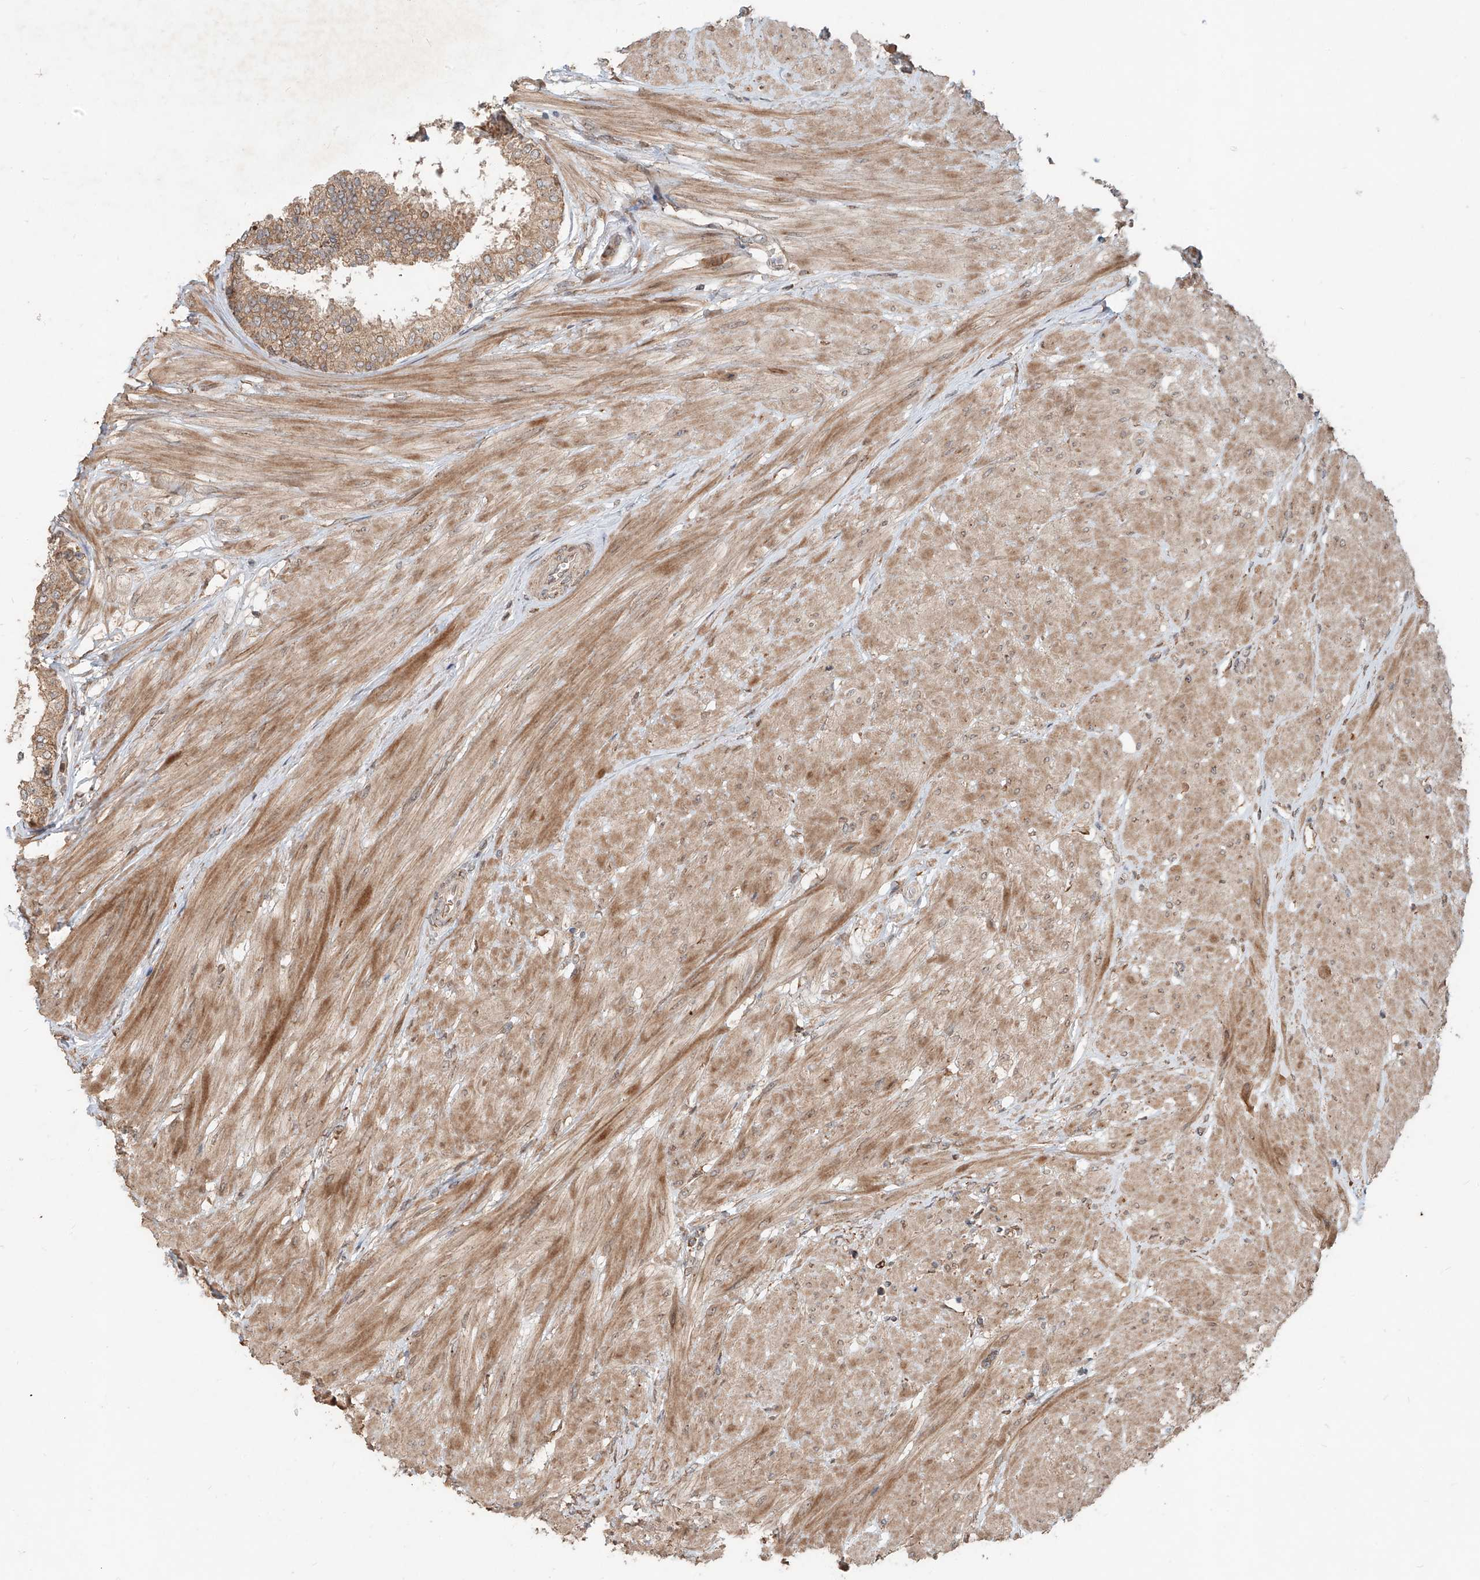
{"staining": {"intensity": "moderate", "quantity": ">75%", "location": "cytoplasmic/membranous"}, "tissue": "prostate", "cell_type": "Glandular cells", "image_type": "normal", "snomed": [{"axis": "morphology", "description": "Normal tissue, NOS"}, {"axis": "topography", "description": "Prostate"}], "caption": "Protein staining displays moderate cytoplasmic/membranous expression in approximately >75% of glandular cells in normal prostate.", "gene": "STX19", "patient": {"sex": "male", "age": 48}}